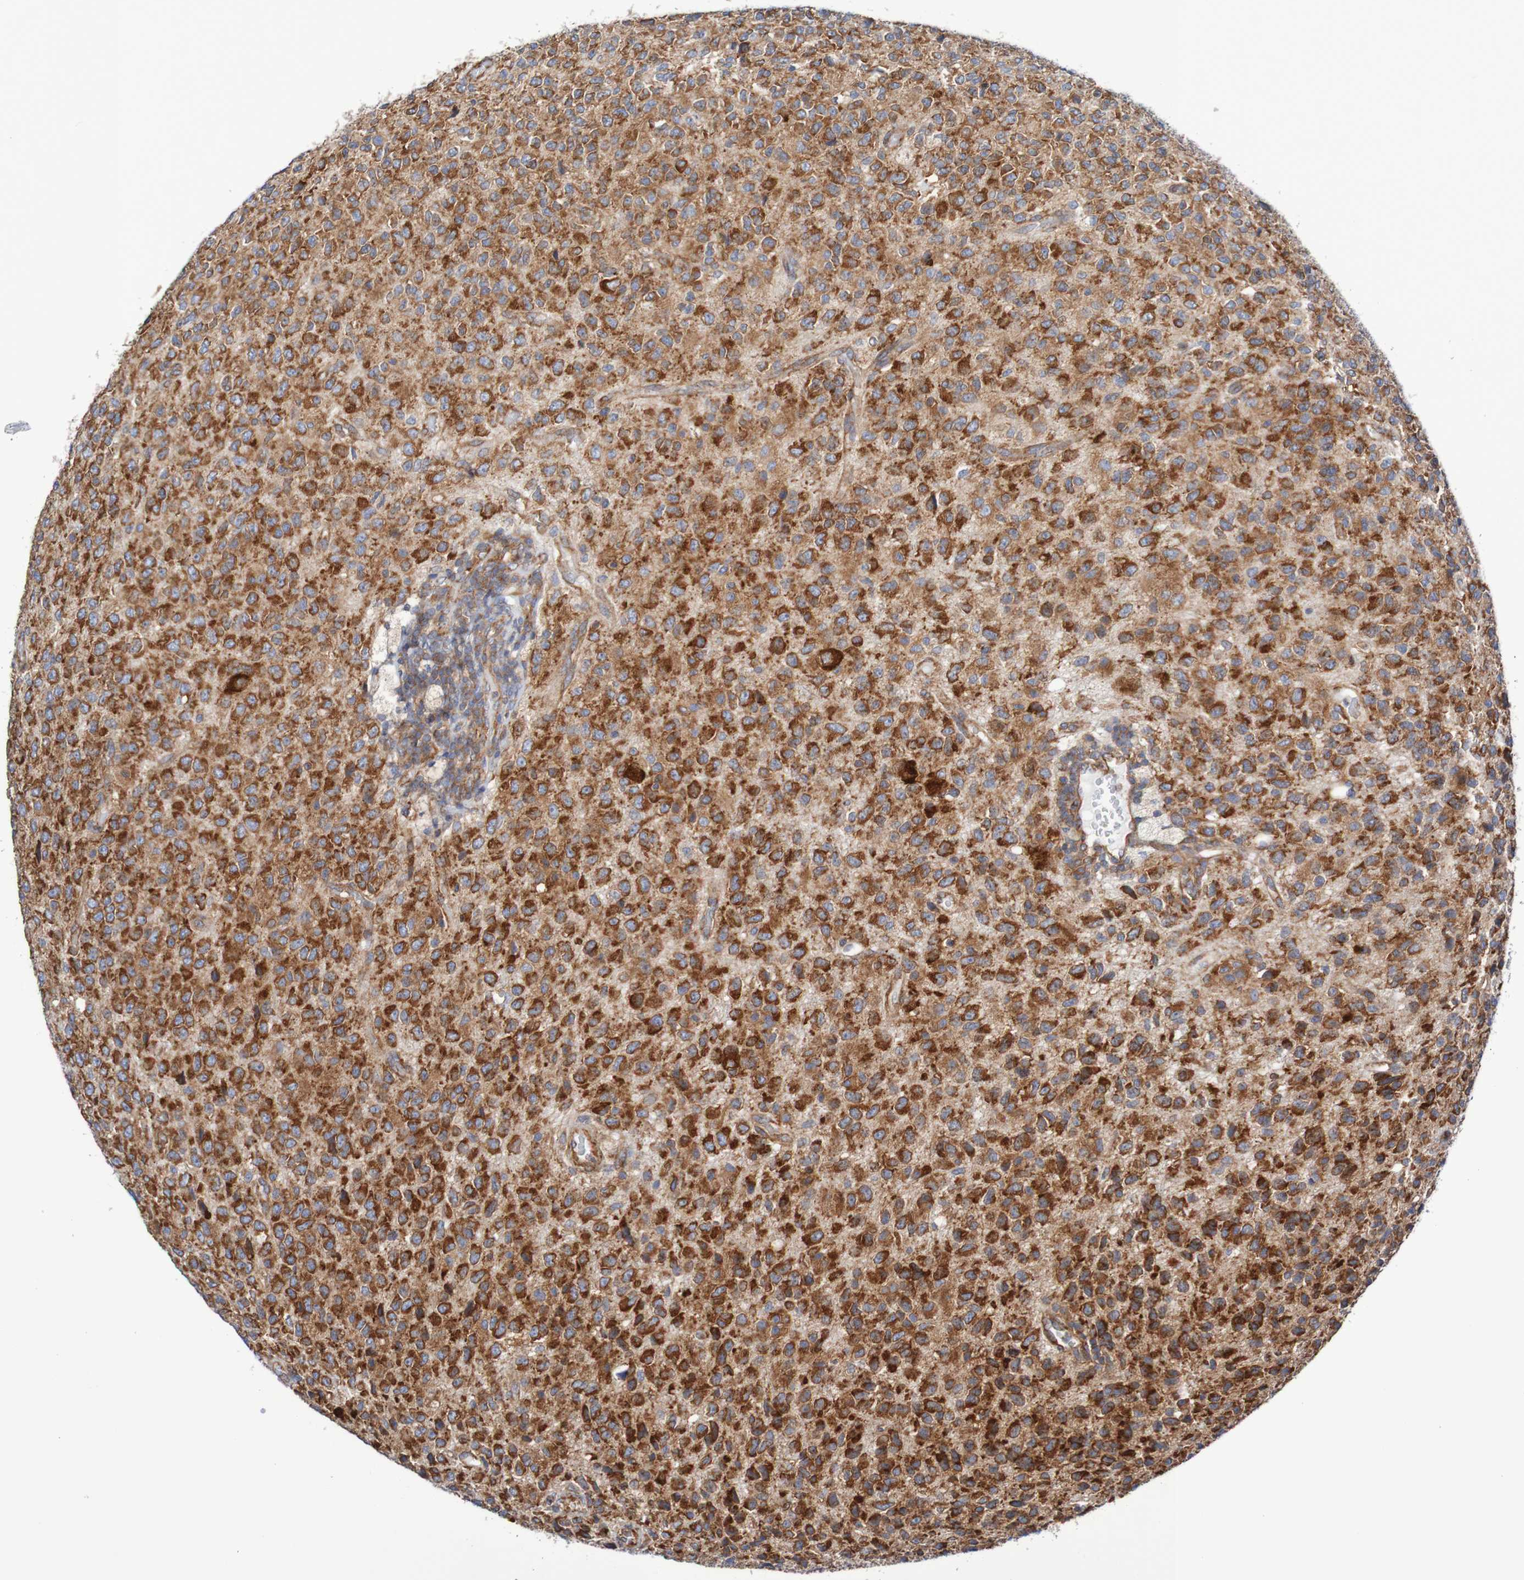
{"staining": {"intensity": "strong", "quantity": ">75%", "location": "cytoplasmic/membranous"}, "tissue": "glioma", "cell_type": "Tumor cells", "image_type": "cancer", "snomed": [{"axis": "morphology", "description": "Glioma, malignant, High grade"}, {"axis": "topography", "description": "pancreas cauda"}], "caption": "High-grade glioma (malignant) stained with DAB immunohistochemistry (IHC) reveals high levels of strong cytoplasmic/membranous positivity in approximately >75% of tumor cells.", "gene": "FXR2", "patient": {"sex": "male", "age": 60}}